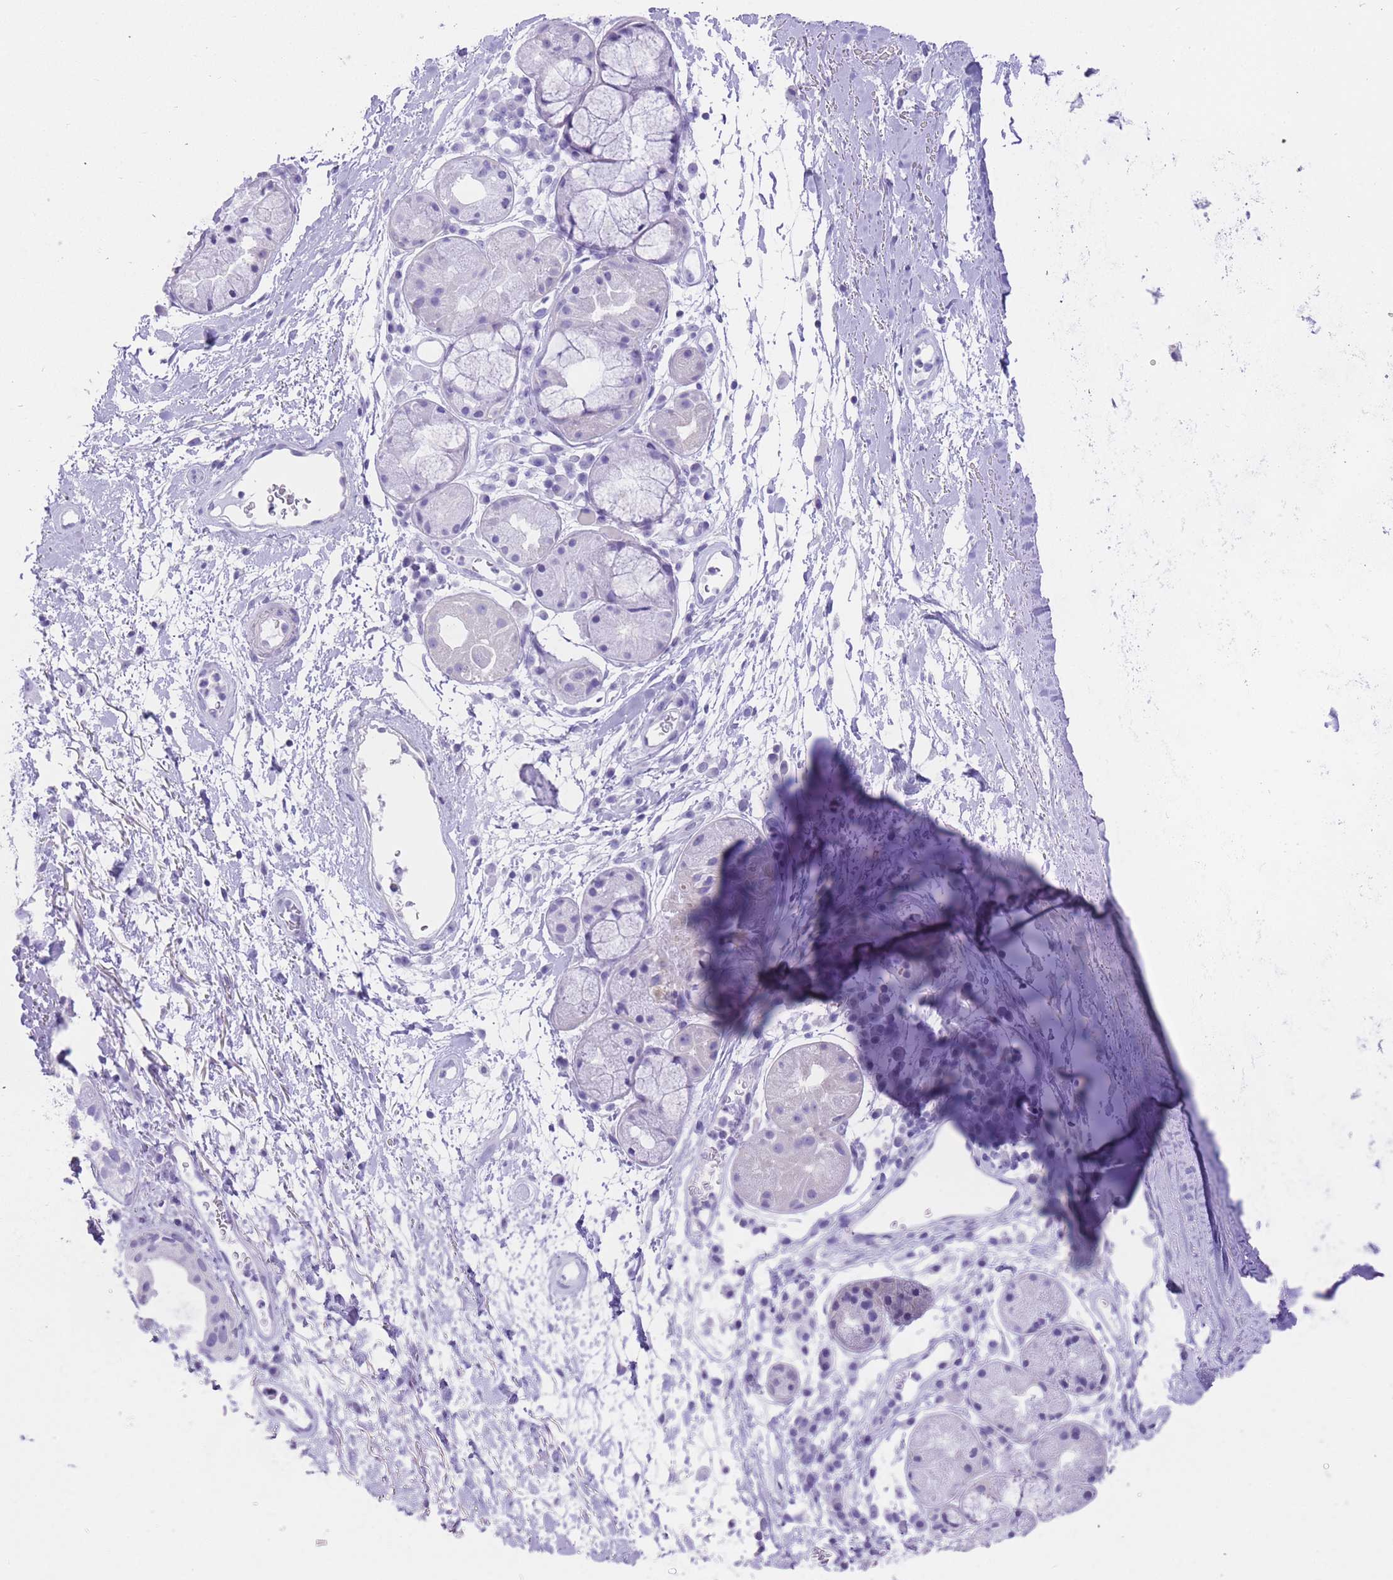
{"staining": {"intensity": "negative", "quantity": "none", "location": "none"}, "tissue": "adipose tissue", "cell_type": "Adipocytes", "image_type": "normal", "snomed": [{"axis": "morphology", "description": "Normal tissue, NOS"}, {"axis": "topography", "description": "Cartilage tissue"}], "caption": "Protein analysis of normal adipose tissue displays no significant positivity in adipocytes.", "gene": "OR11H12", "patient": {"sex": "male", "age": 80}}